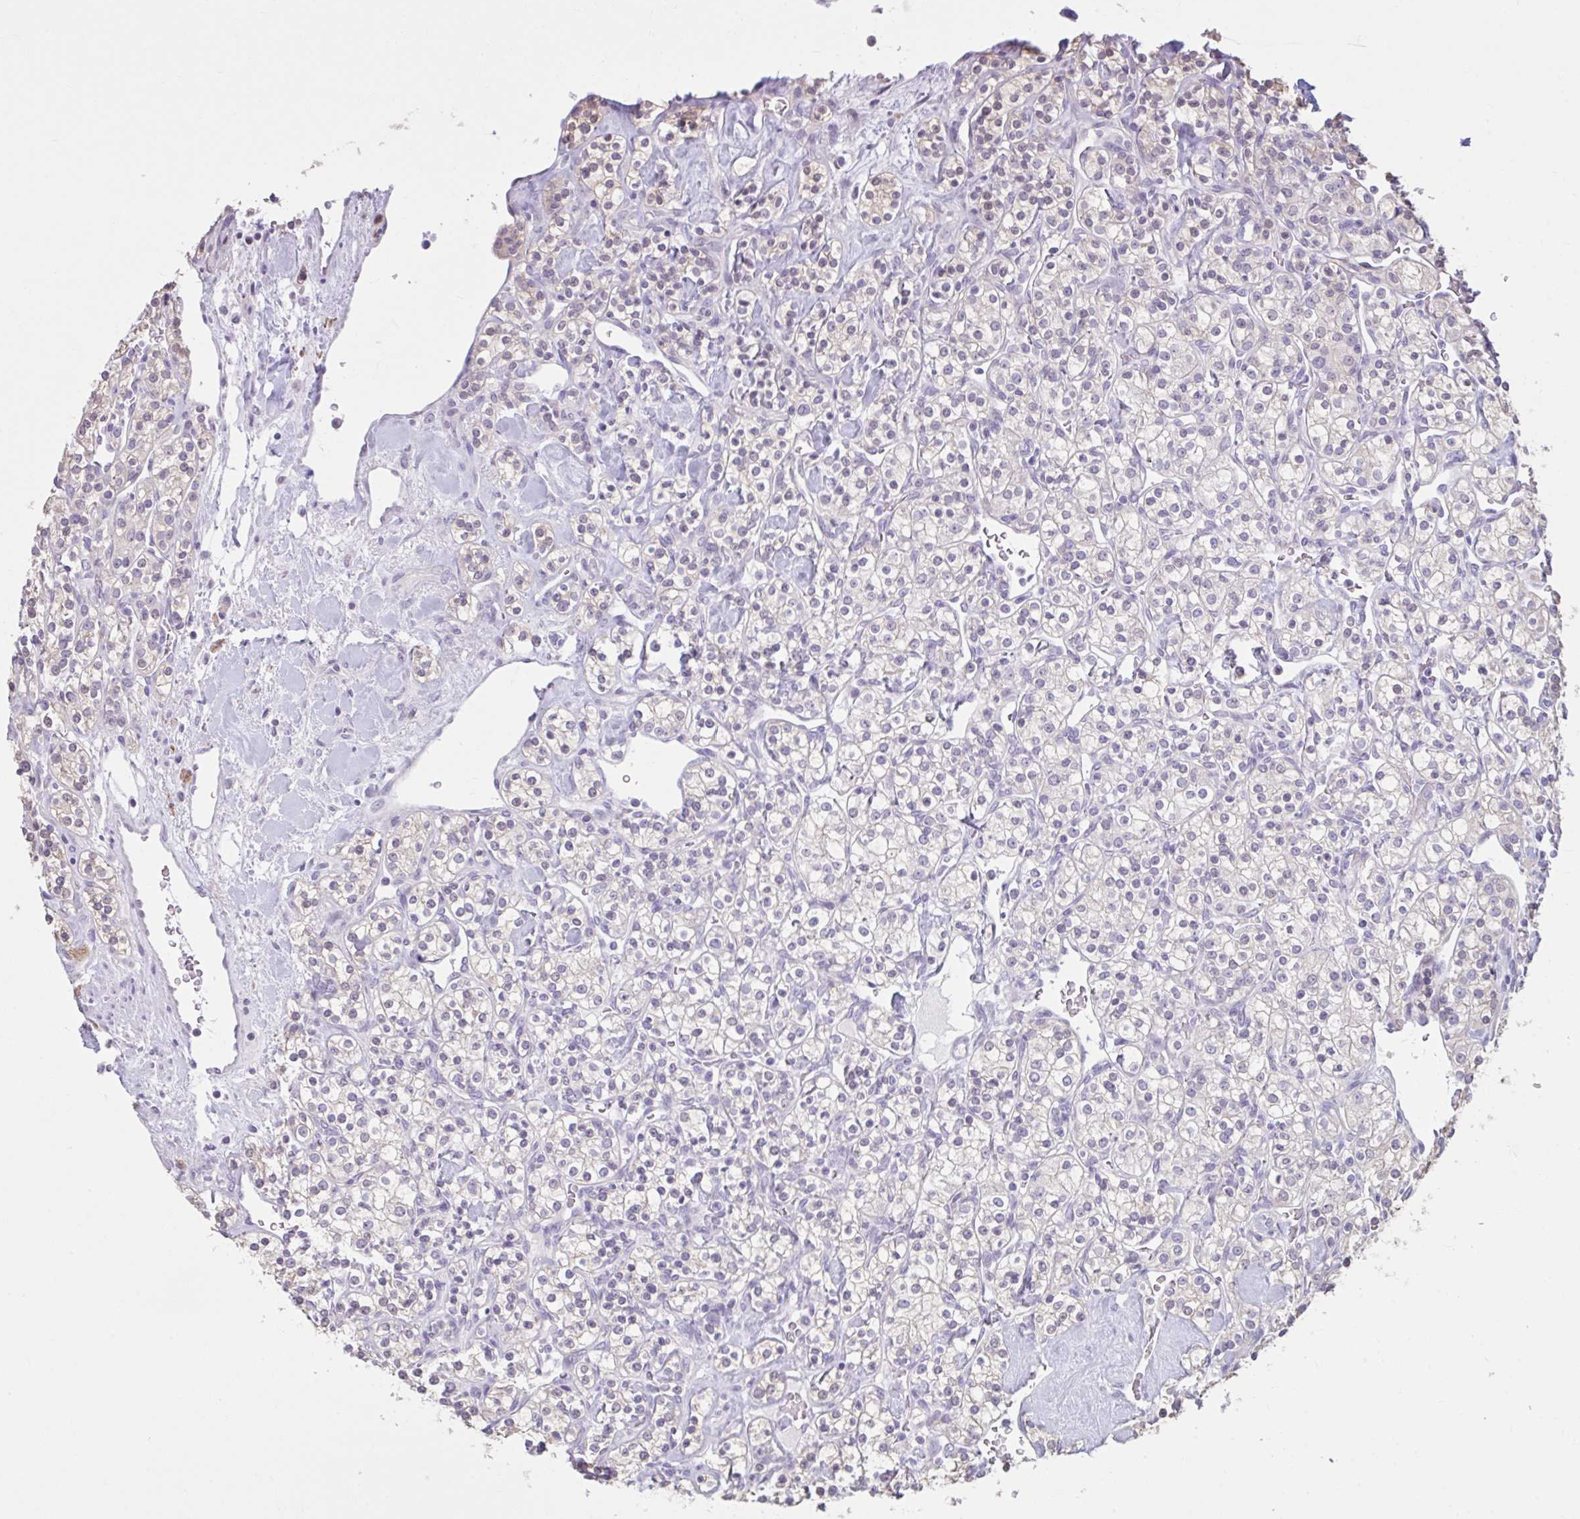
{"staining": {"intensity": "negative", "quantity": "none", "location": "none"}, "tissue": "renal cancer", "cell_type": "Tumor cells", "image_type": "cancer", "snomed": [{"axis": "morphology", "description": "Adenocarcinoma, NOS"}, {"axis": "topography", "description": "Kidney"}], "caption": "Immunohistochemistry micrograph of human renal adenocarcinoma stained for a protein (brown), which exhibits no staining in tumor cells. The staining was performed using DAB (3,3'-diaminobenzidine) to visualize the protein expression in brown, while the nuclei were stained in blue with hematoxylin (Magnification: 20x).", "gene": "CDH19", "patient": {"sex": "male", "age": 77}}